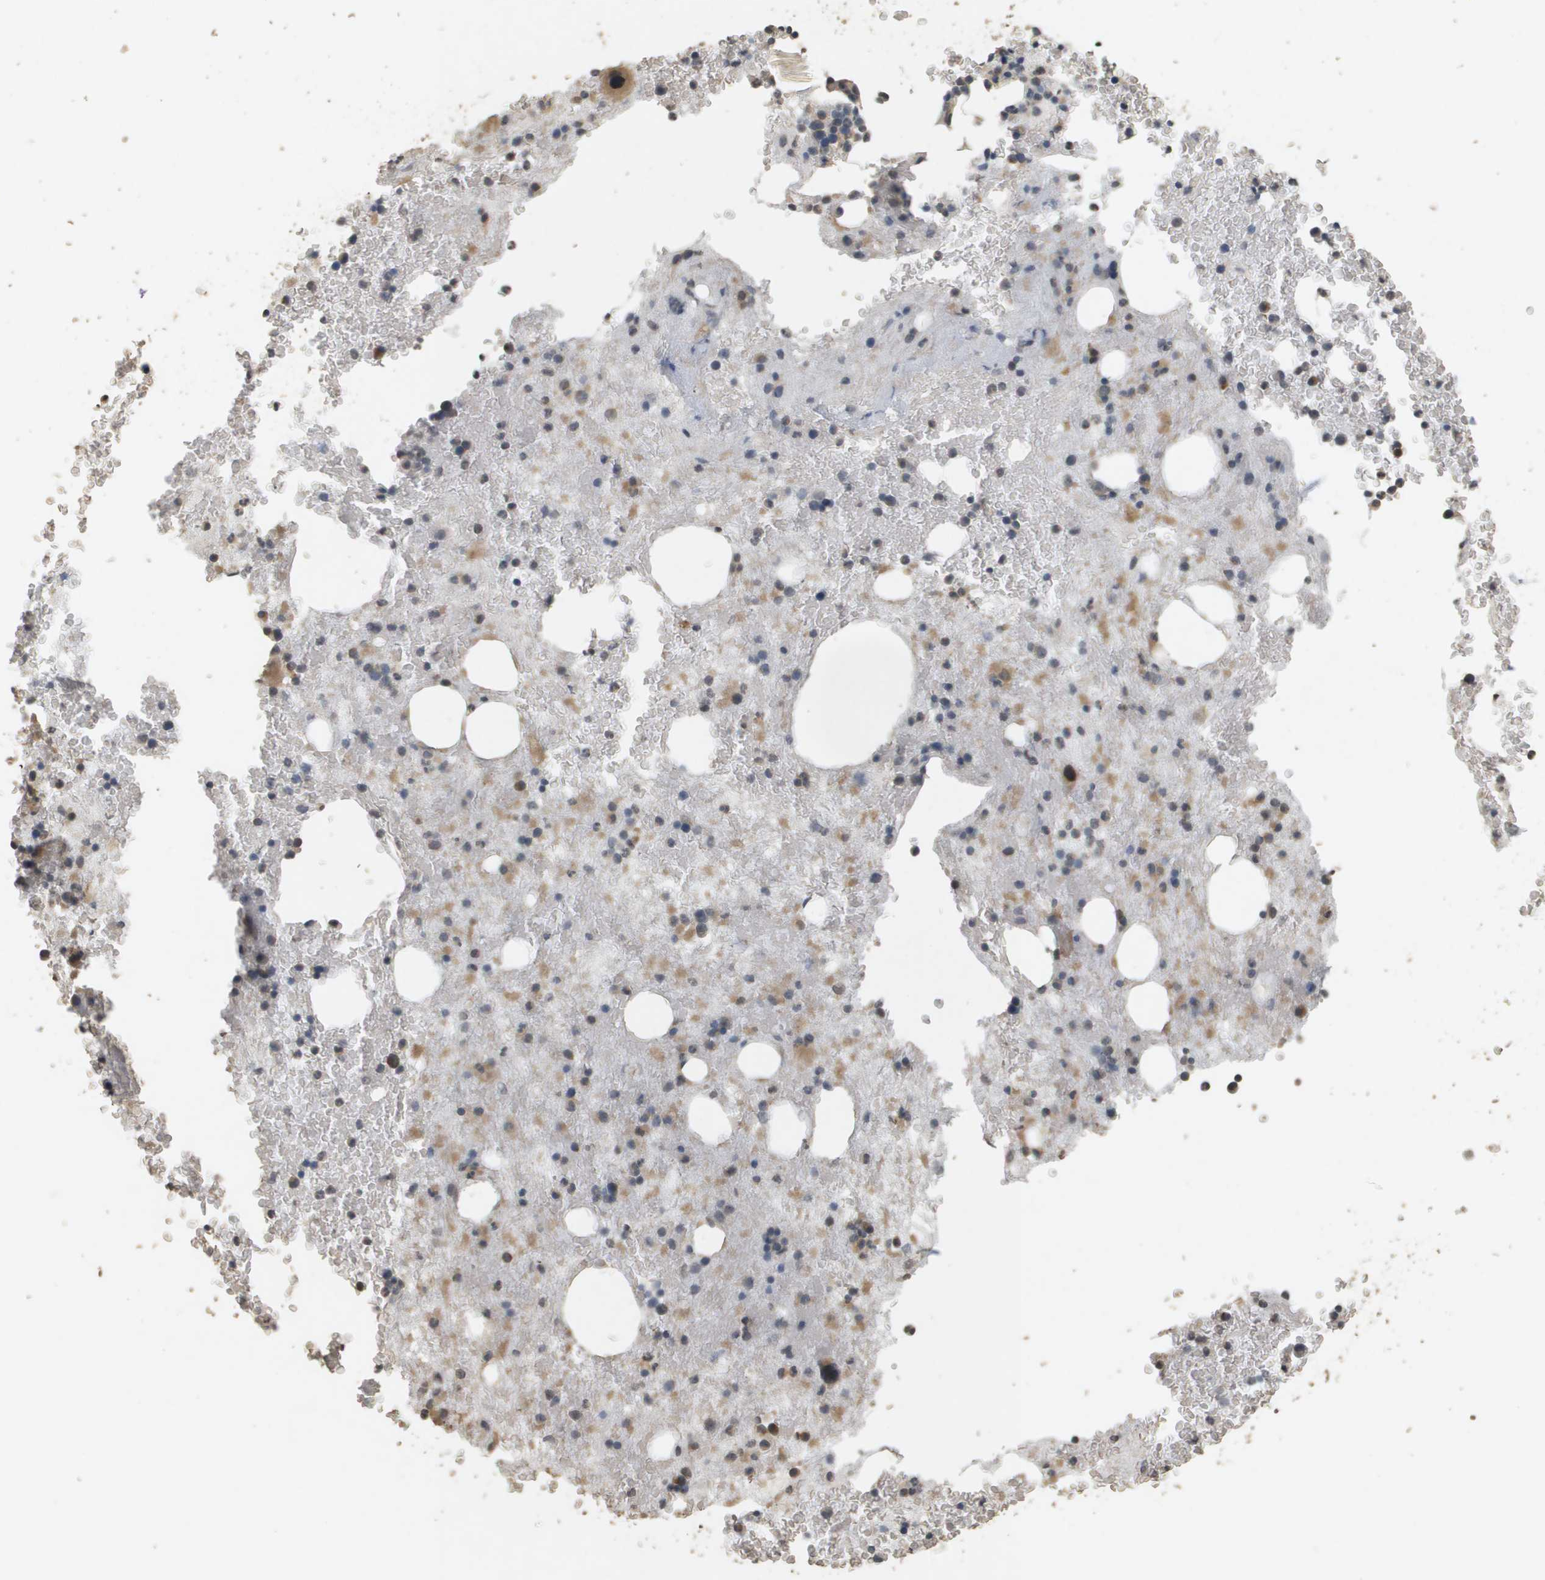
{"staining": {"intensity": "moderate", "quantity": "25%-75%", "location": "cytoplasmic/membranous"}, "tissue": "bone marrow", "cell_type": "Hematopoietic cells", "image_type": "normal", "snomed": [{"axis": "morphology", "description": "Normal tissue, NOS"}, {"axis": "morphology", "description": "Inflammation, NOS"}, {"axis": "topography", "description": "Bone marrow"}], "caption": "Approximately 25%-75% of hematopoietic cells in unremarkable human bone marrow show moderate cytoplasmic/membranous protein staining as visualized by brown immunohistochemical staining.", "gene": "RAB21", "patient": {"sex": "male", "age": 63}}